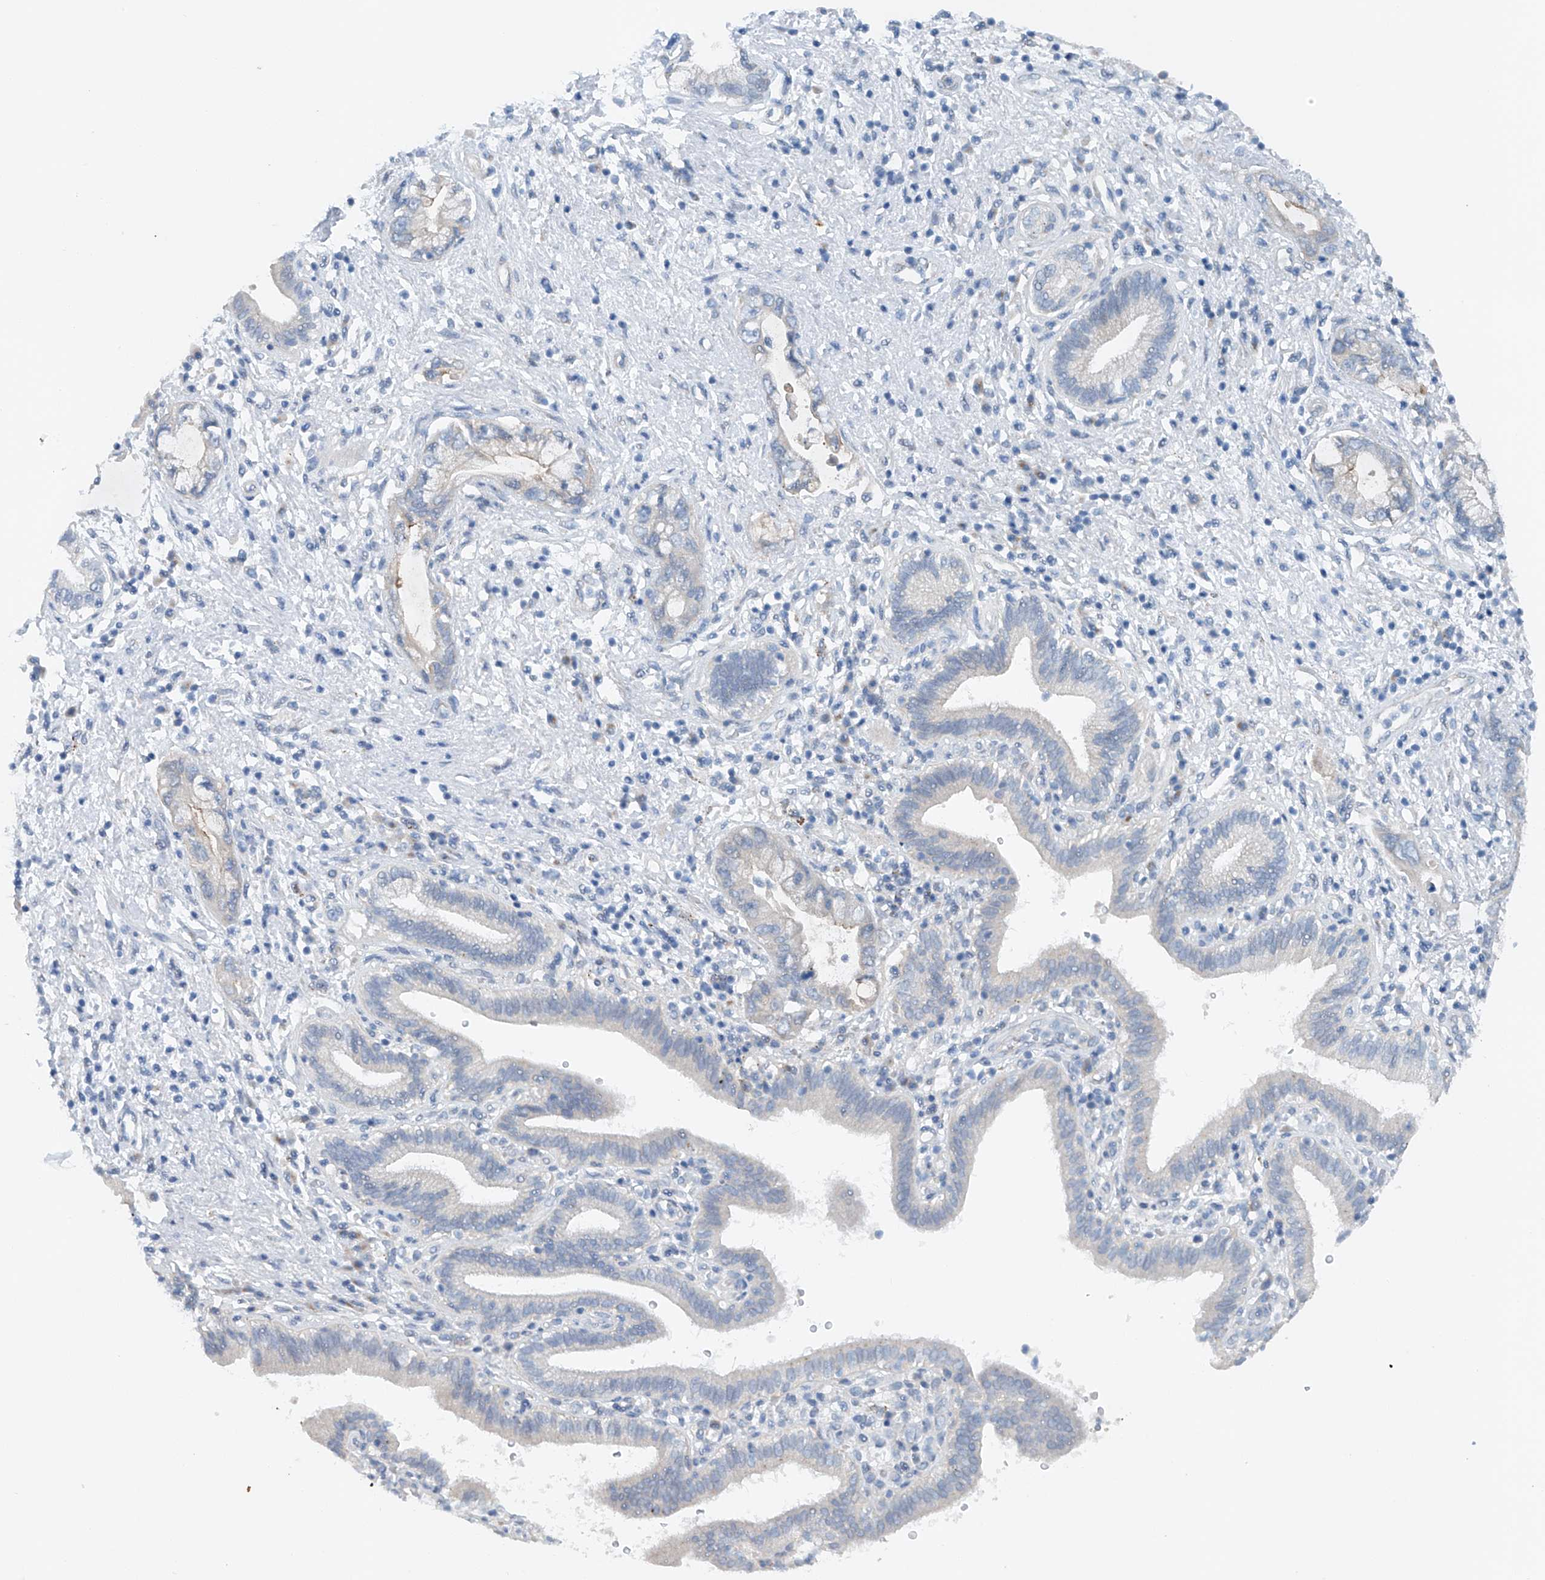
{"staining": {"intensity": "negative", "quantity": "none", "location": "none"}, "tissue": "pancreatic cancer", "cell_type": "Tumor cells", "image_type": "cancer", "snomed": [{"axis": "morphology", "description": "Adenocarcinoma, NOS"}, {"axis": "topography", "description": "Pancreas"}], "caption": "Immunohistochemical staining of human pancreatic cancer reveals no significant staining in tumor cells. Brightfield microscopy of IHC stained with DAB (brown) and hematoxylin (blue), captured at high magnification.", "gene": "CEP85L", "patient": {"sex": "female", "age": 73}}